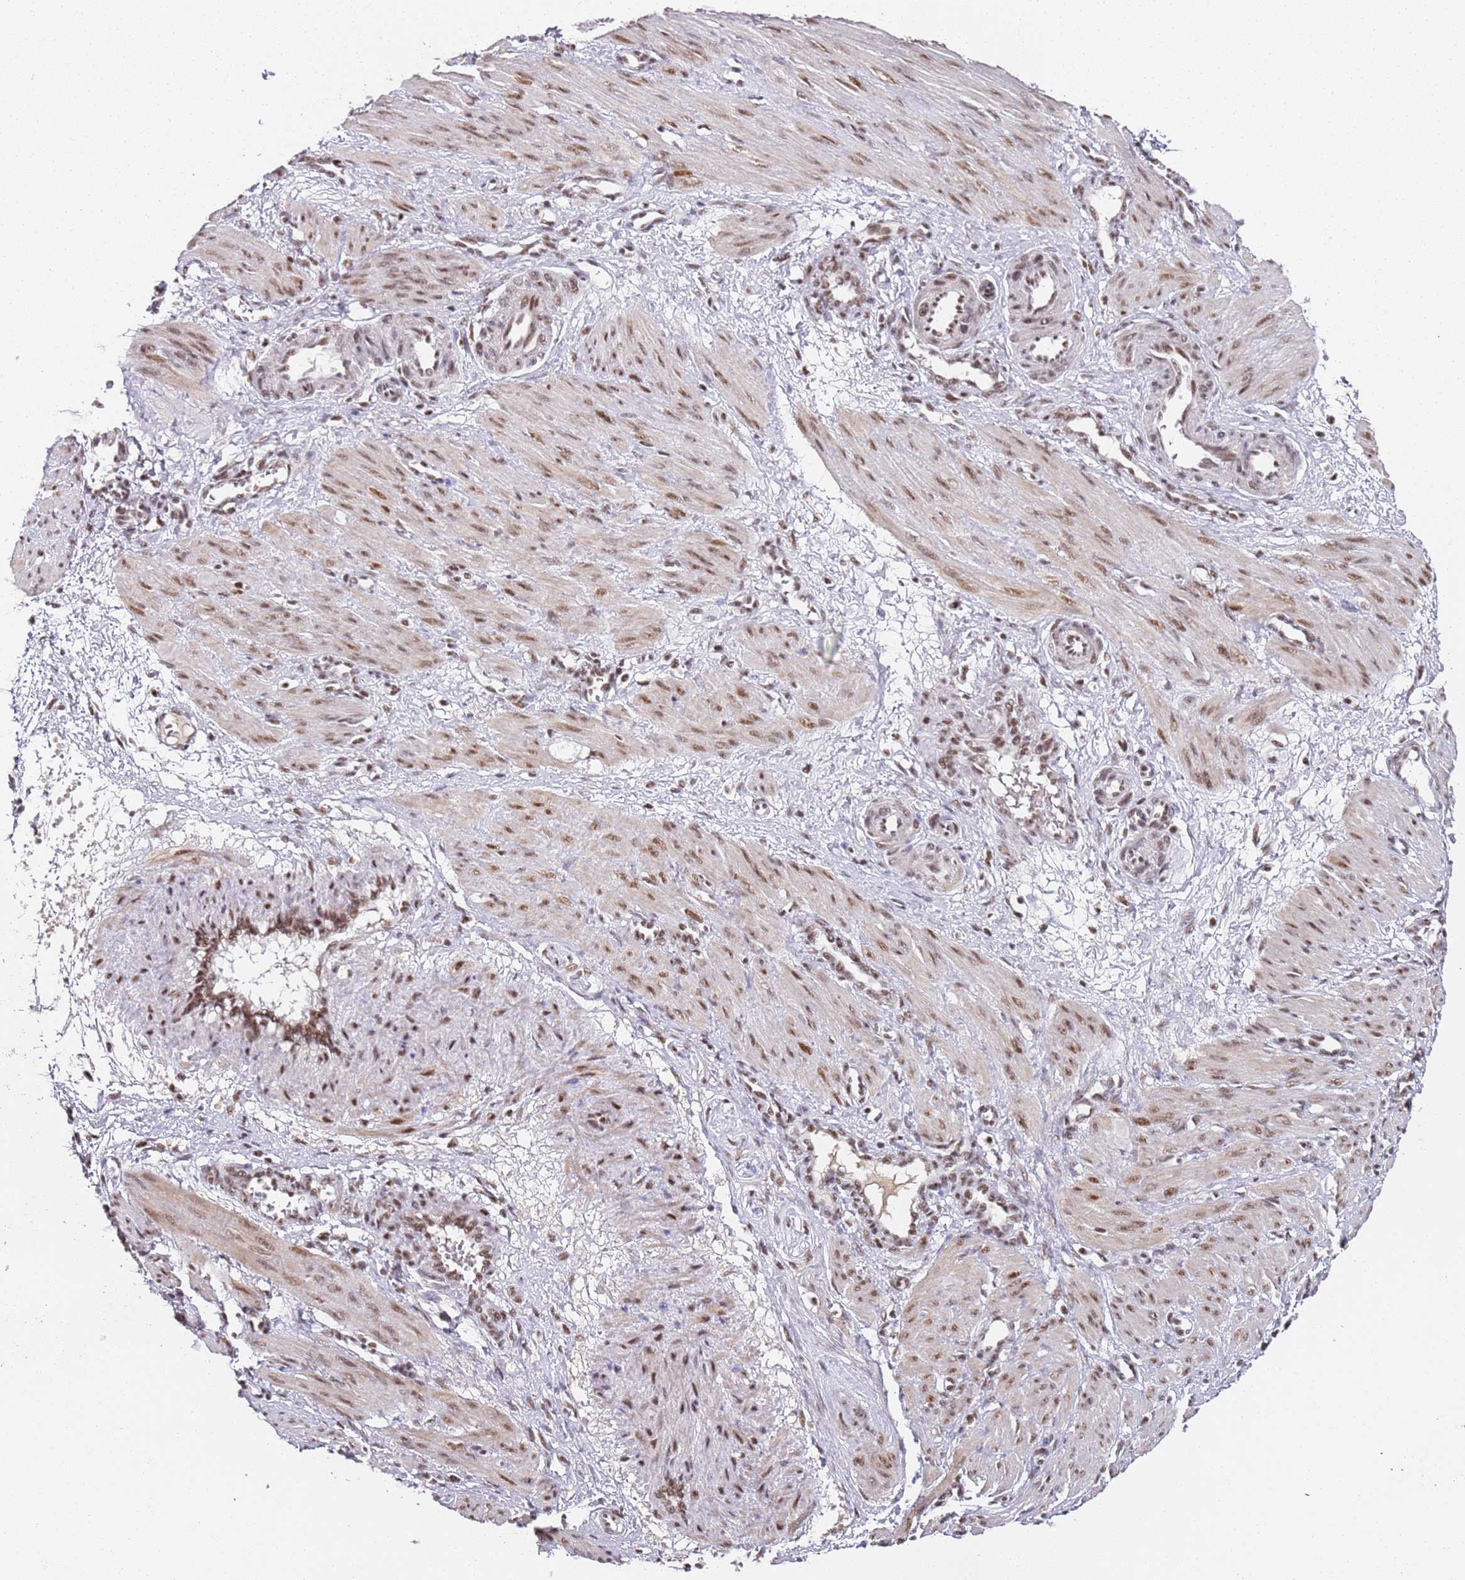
{"staining": {"intensity": "moderate", "quantity": ">75%", "location": "nuclear"}, "tissue": "smooth muscle", "cell_type": "Smooth muscle cells", "image_type": "normal", "snomed": [{"axis": "morphology", "description": "Normal tissue, NOS"}, {"axis": "topography", "description": "Endometrium"}], "caption": "Brown immunohistochemical staining in normal smooth muscle demonstrates moderate nuclear expression in about >75% of smooth muscle cells. Using DAB (brown) and hematoxylin (blue) stains, captured at high magnification using brightfield microscopy.", "gene": "AKAP8L", "patient": {"sex": "female", "age": 33}}